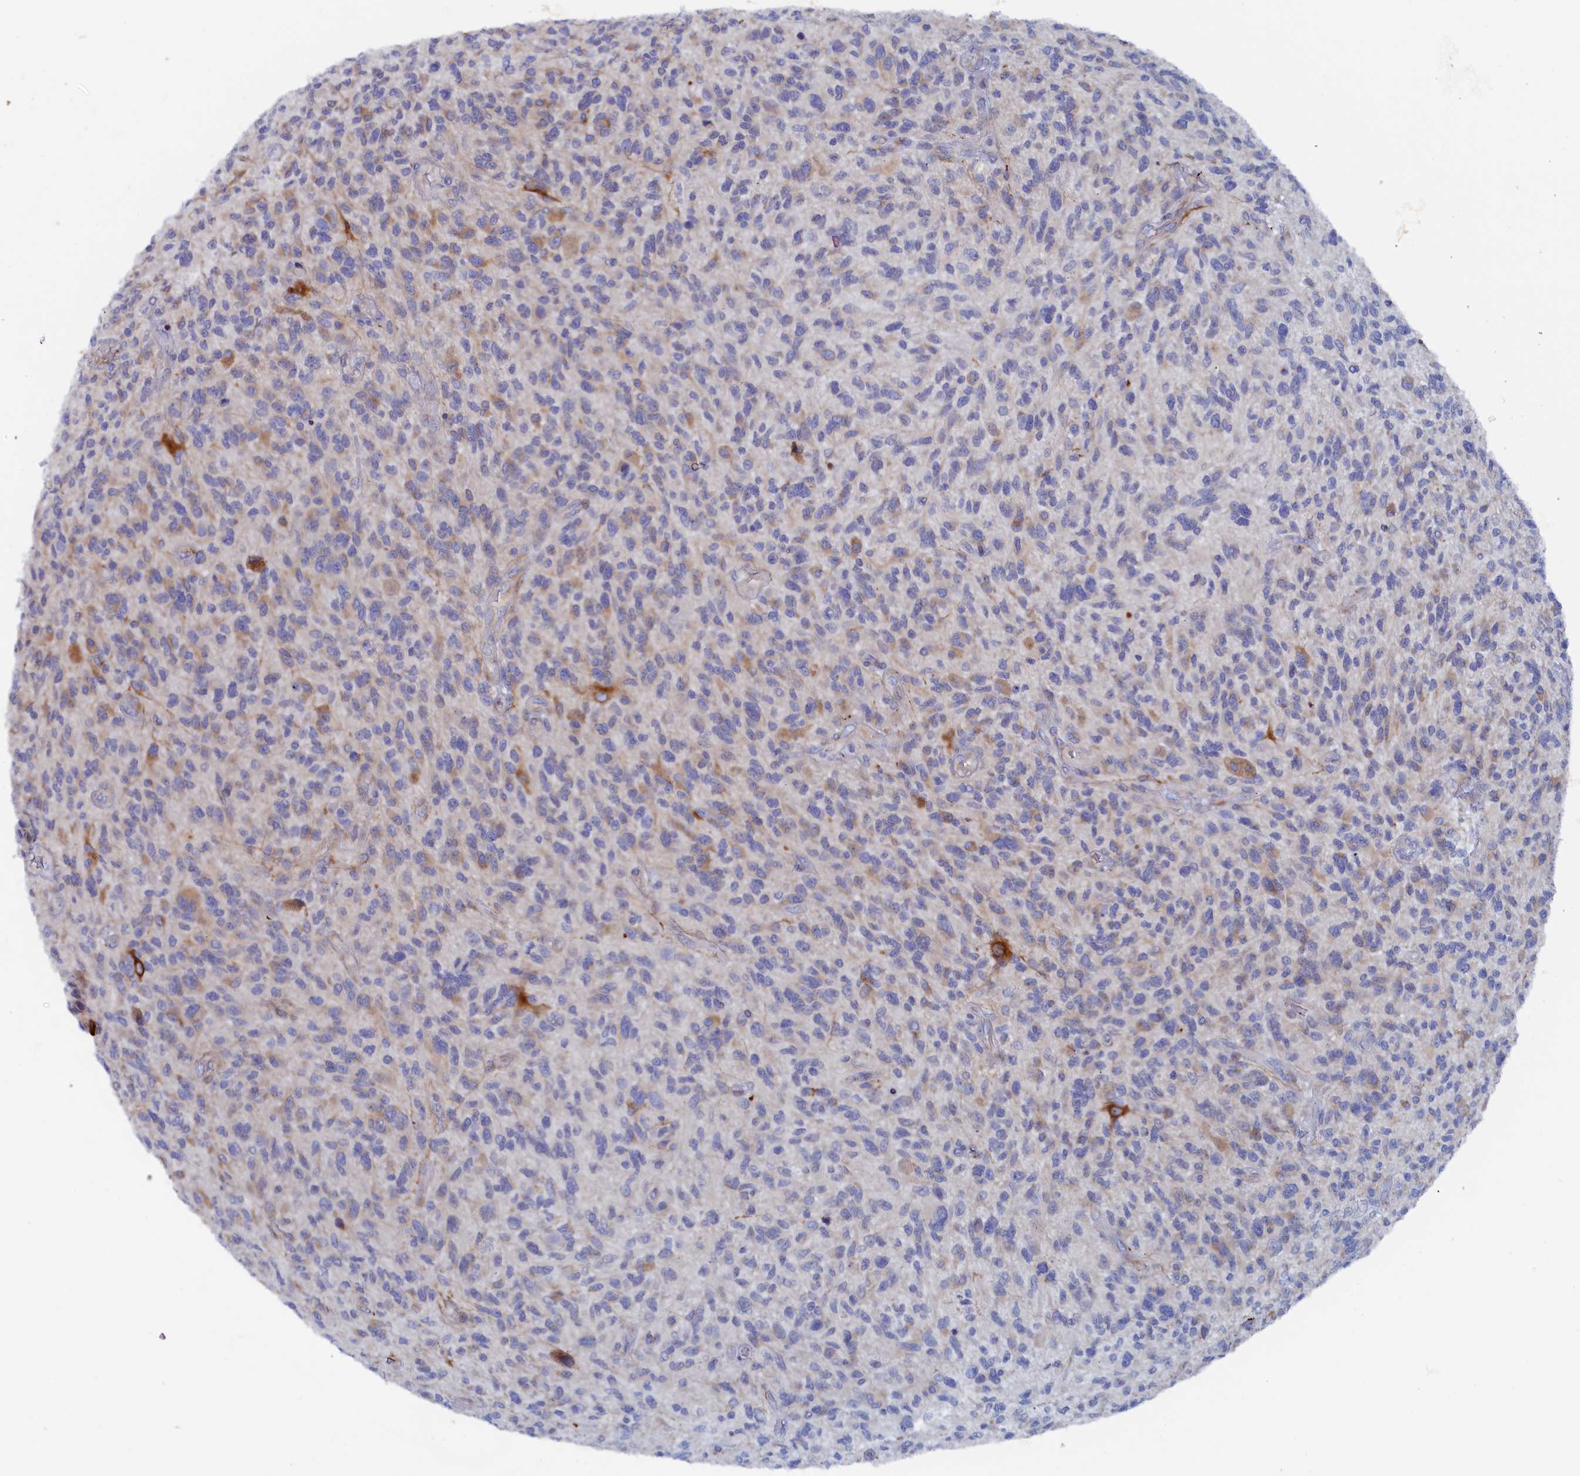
{"staining": {"intensity": "weak", "quantity": "25%-75%", "location": "cytoplasmic/membranous"}, "tissue": "glioma", "cell_type": "Tumor cells", "image_type": "cancer", "snomed": [{"axis": "morphology", "description": "Glioma, malignant, High grade"}, {"axis": "topography", "description": "Brain"}], "caption": "The photomicrograph displays immunohistochemical staining of high-grade glioma (malignant). There is weak cytoplasmic/membranous expression is seen in approximately 25%-75% of tumor cells.", "gene": "COG7", "patient": {"sex": "male", "age": 47}}